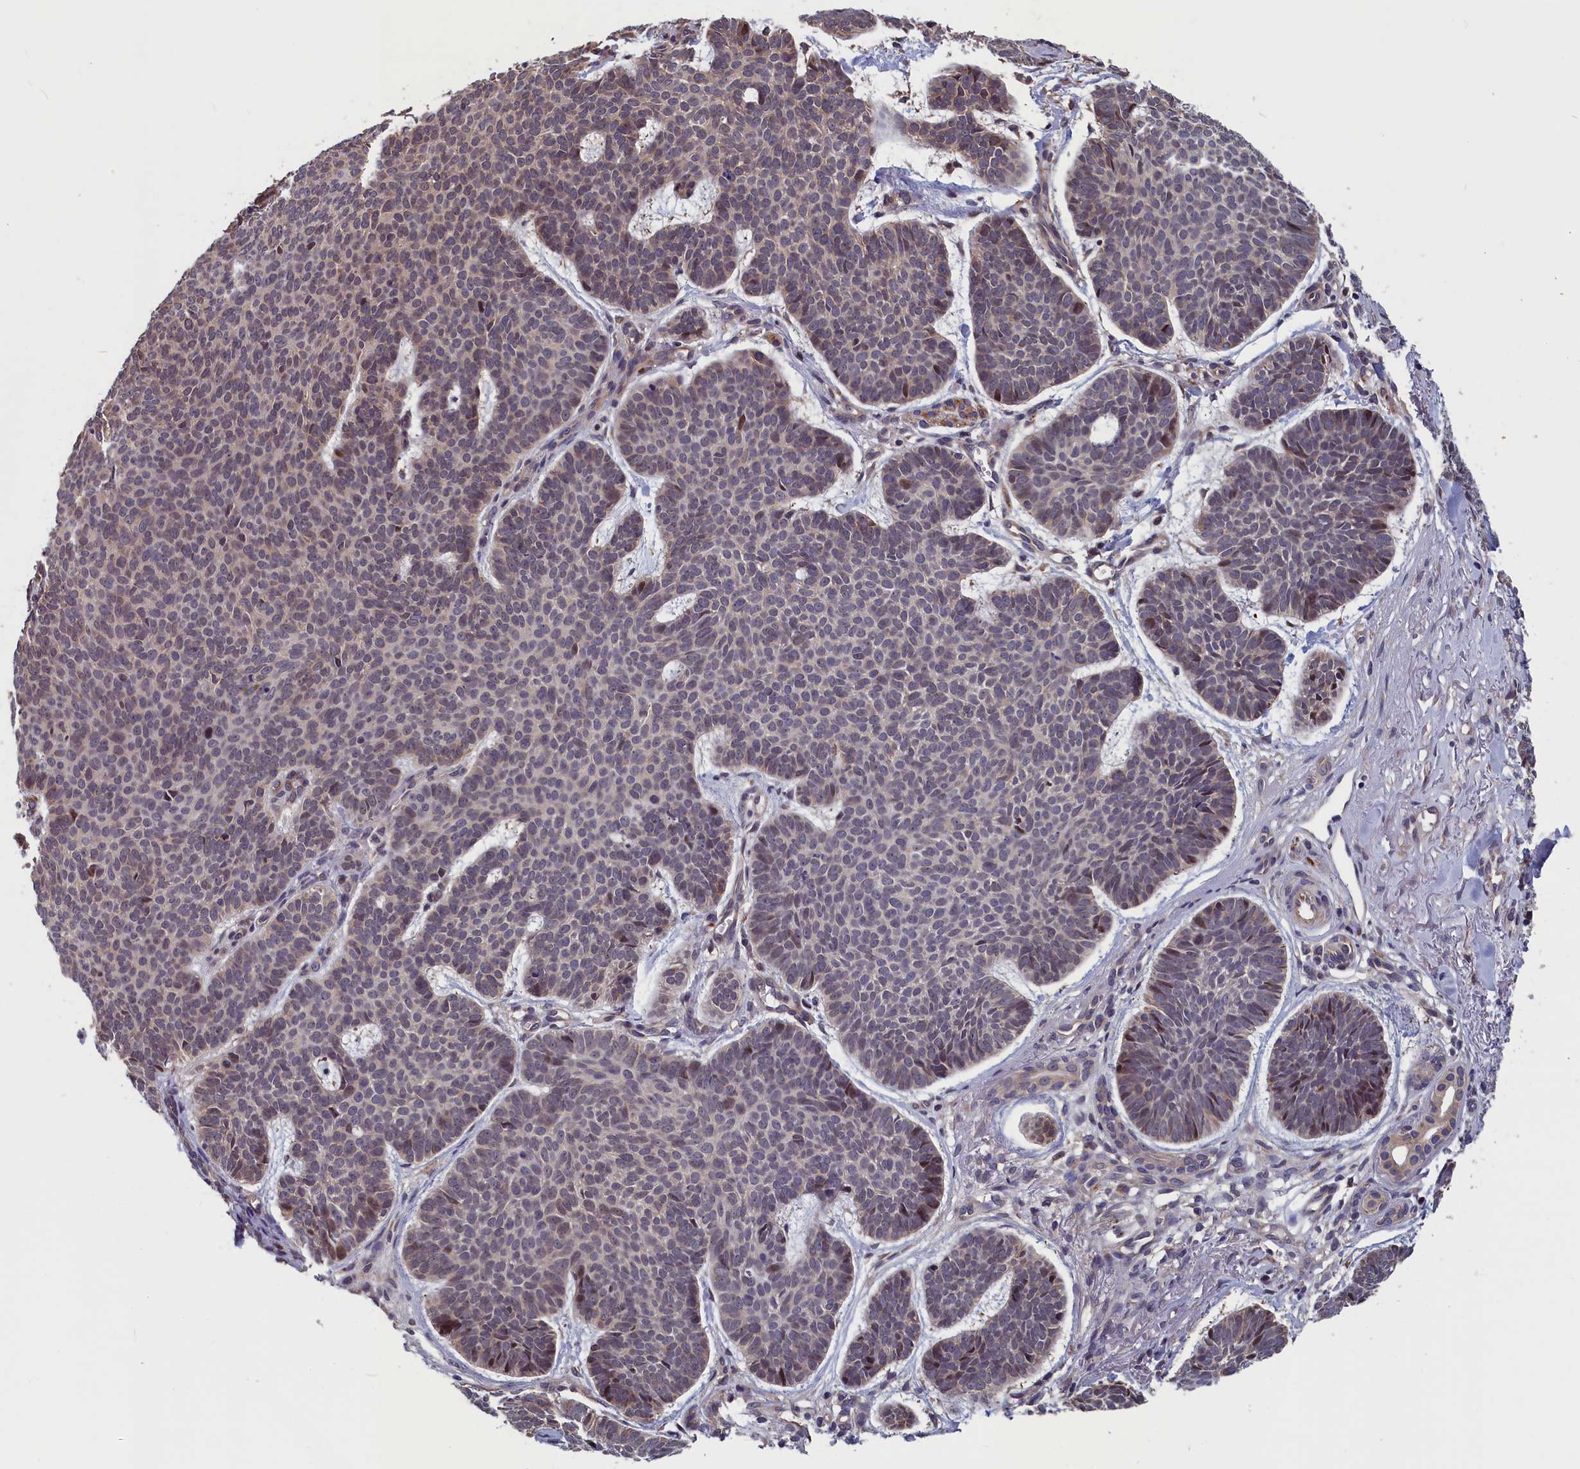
{"staining": {"intensity": "moderate", "quantity": "<25%", "location": "nuclear"}, "tissue": "skin cancer", "cell_type": "Tumor cells", "image_type": "cancer", "snomed": [{"axis": "morphology", "description": "Basal cell carcinoma"}, {"axis": "topography", "description": "Skin"}], "caption": "Moderate nuclear positivity for a protein is appreciated in about <25% of tumor cells of skin basal cell carcinoma using immunohistochemistry (IHC).", "gene": "TMEM116", "patient": {"sex": "female", "age": 74}}